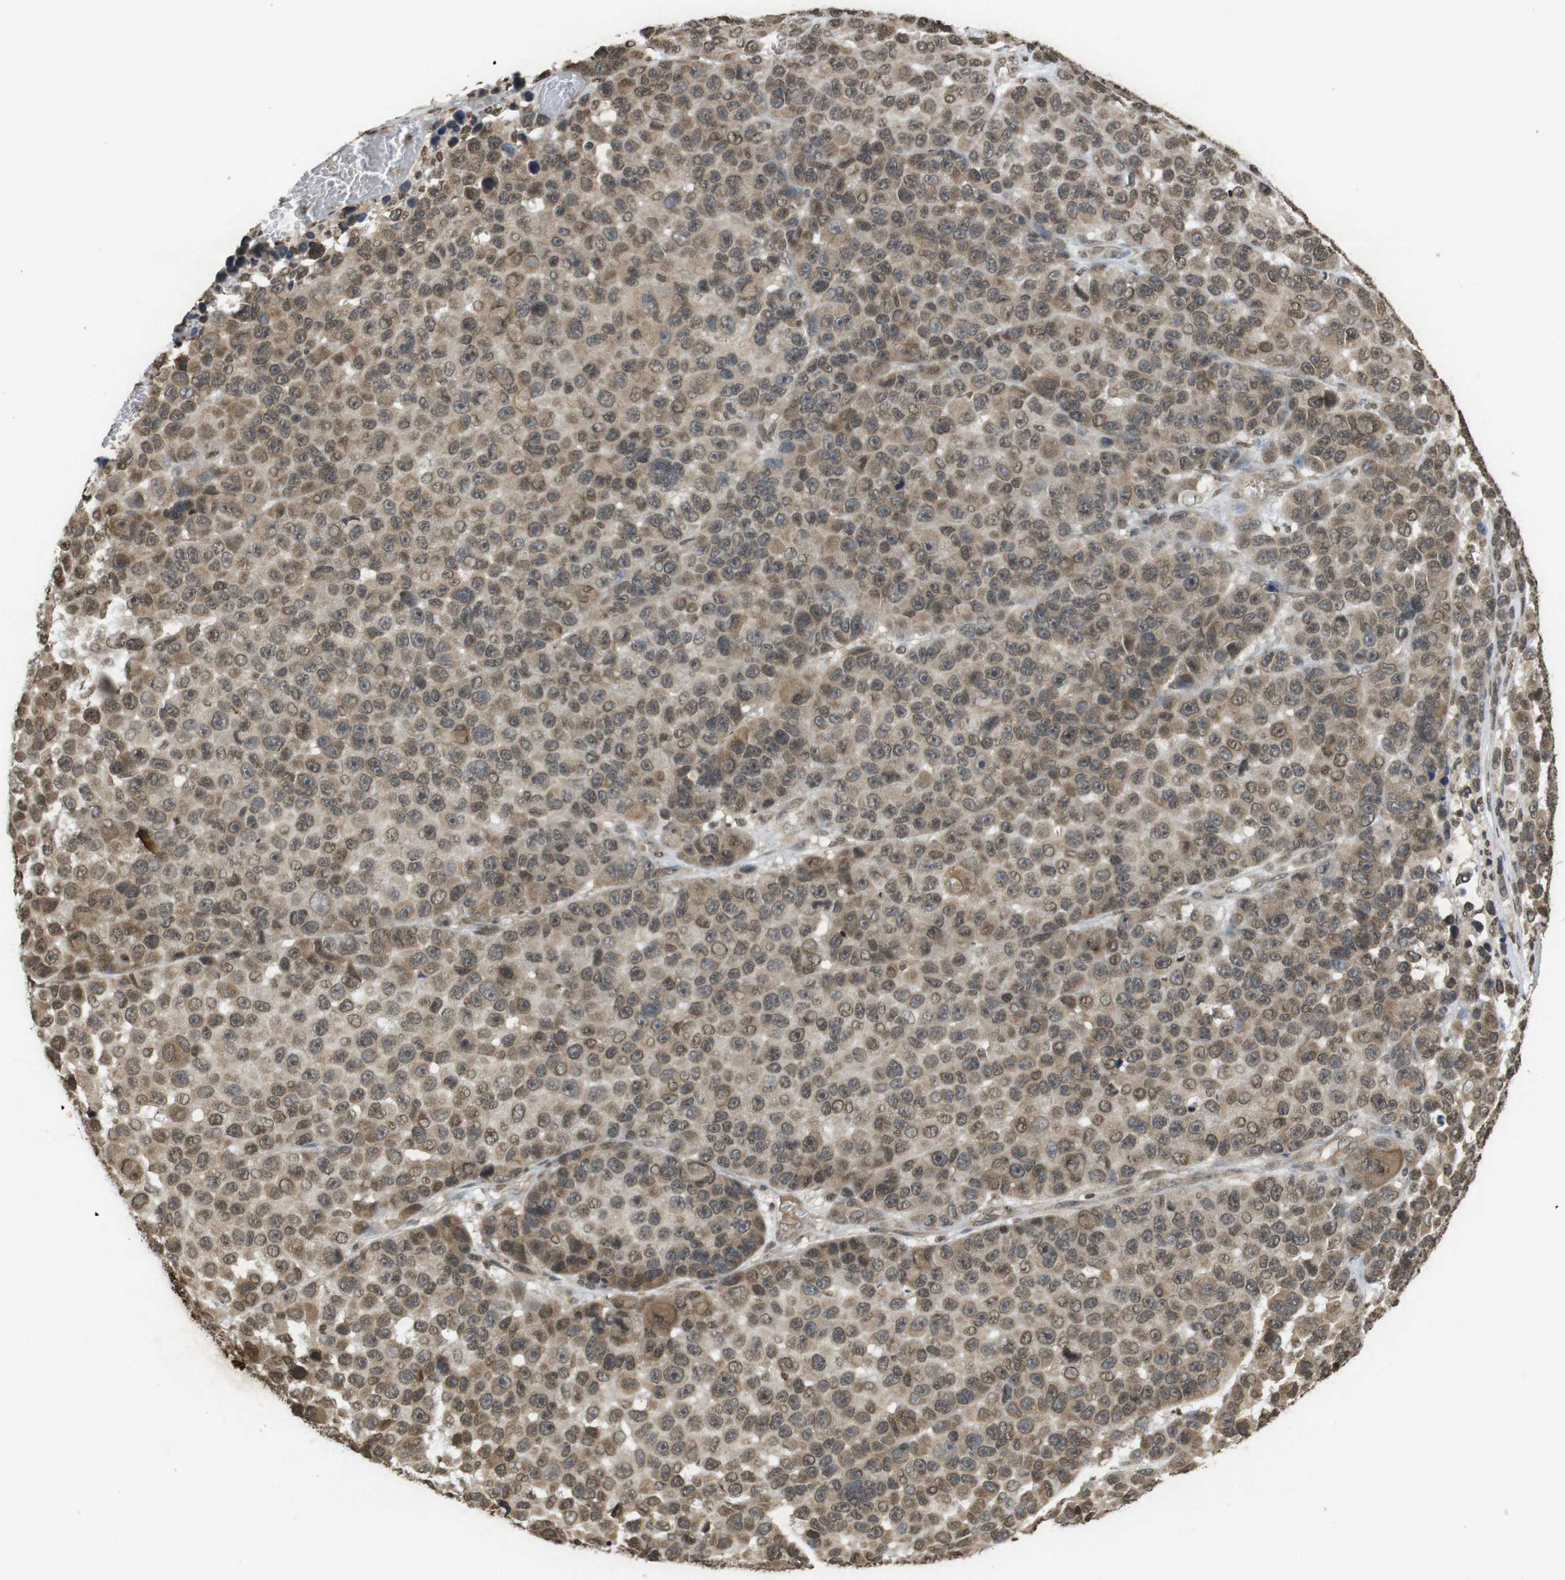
{"staining": {"intensity": "moderate", "quantity": ">75%", "location": "cytoplasmic/membranous,nuclear"}, "tissue": "melanoma", "cell_type": "Tumor cells", "image_type": "cancer", "snomed": [{"axis": "morphology", "description": "Malignant melanoma, NOS"}, {"axis": "topography", "description": "Skin"}], "caption": "Melanoma stained with a brown dye displays moderate cytoplasmic/membranous and nuclear positive positivity in approximately >75% of tumor cells.", "gene": "ORC4", "patient": {"sex": "male", "age": 53}}